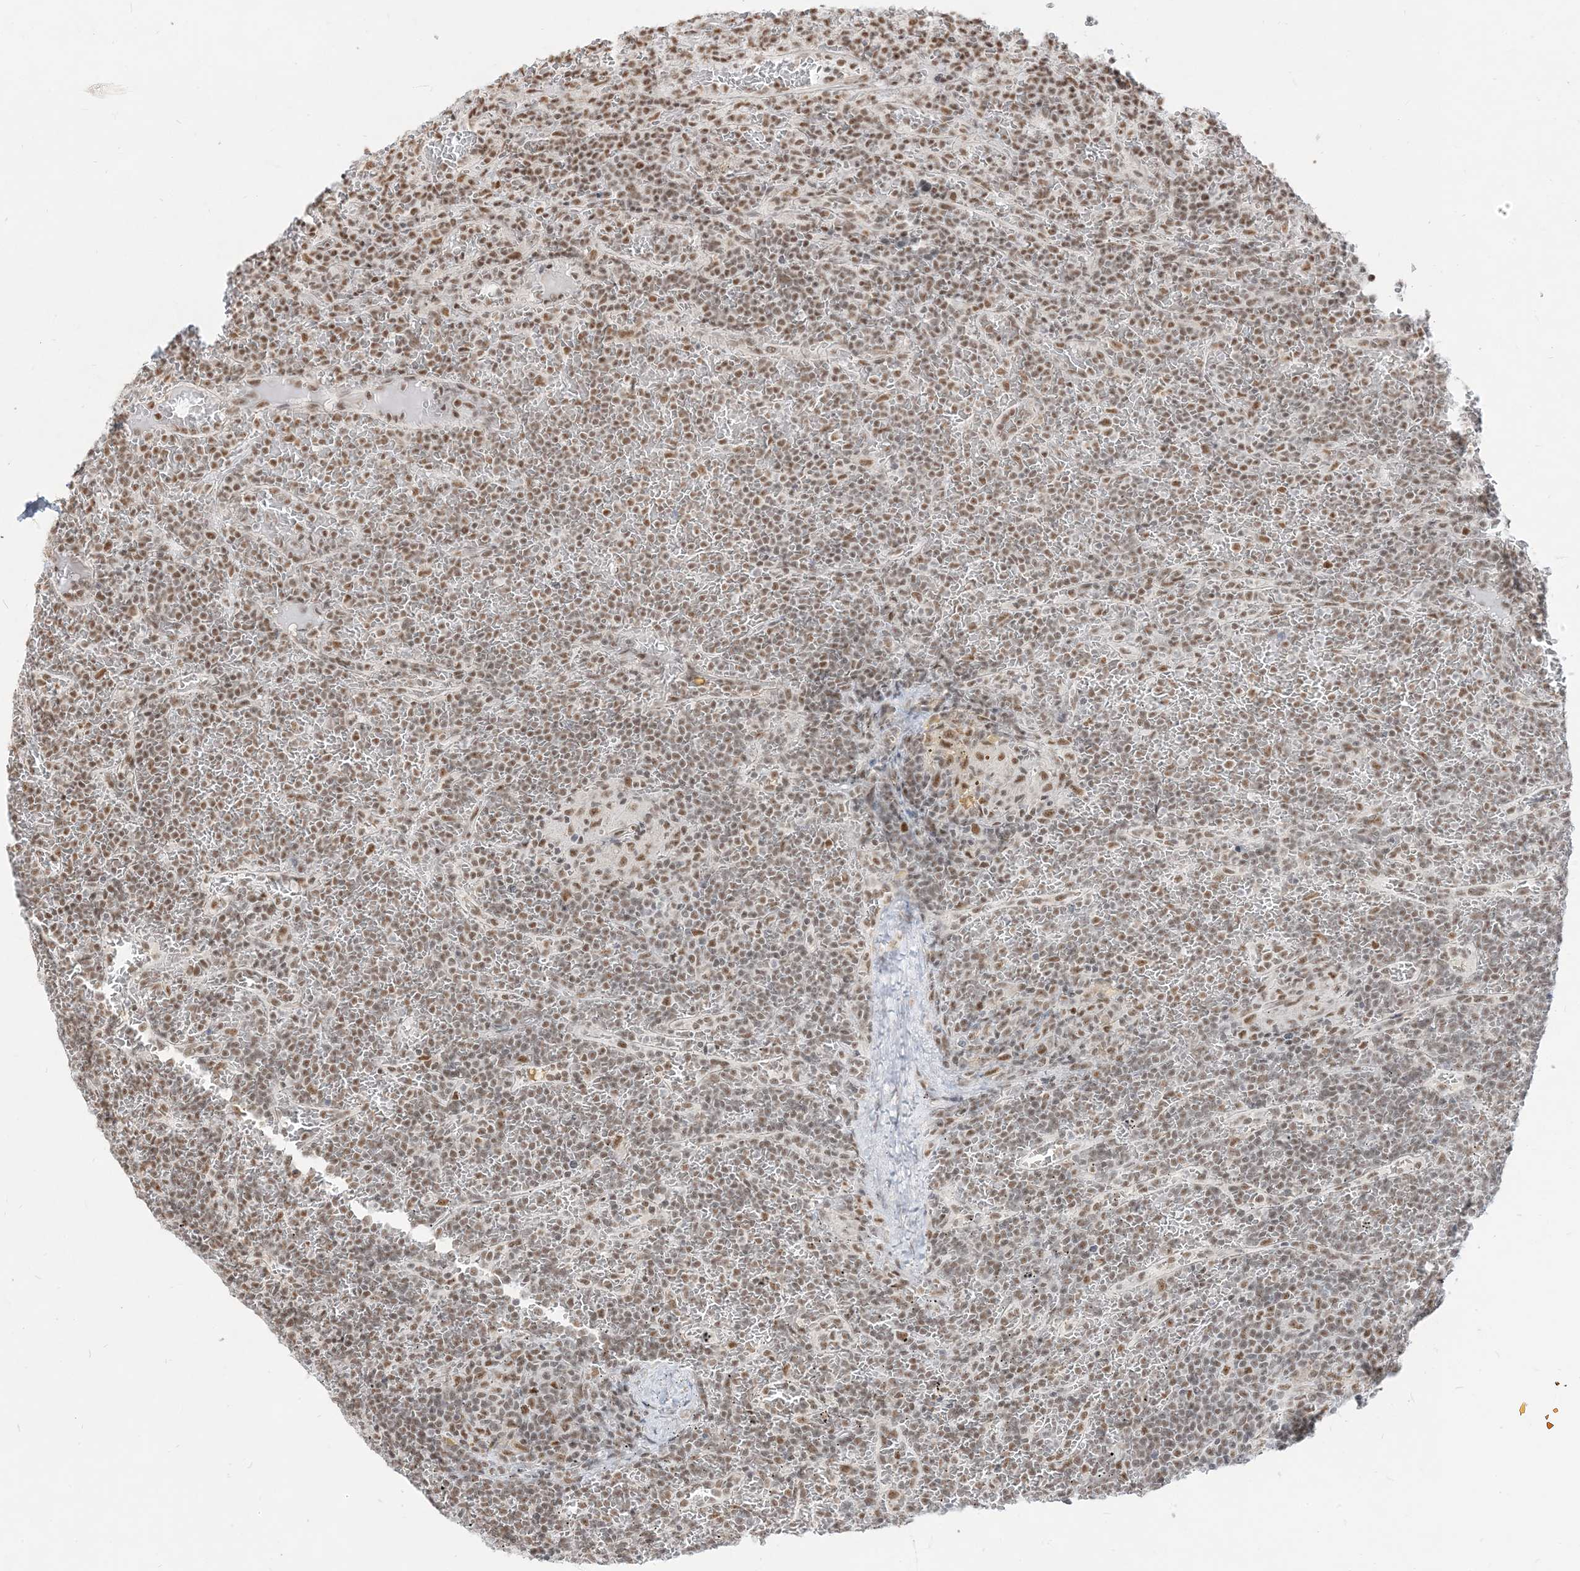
{"staining": {"intensity": "moderate", "quantity": ">75%", "location": "nuclear"}, "tissue": "lymphoma", "cell_type": "Tumor cells", "image_type": "cancer", "snomed": [{"axis": "morphology", "description": "Malignant lymphoma, non-Hodgkin's type, Low grade"}, {"axis": "topography", "description": "Spleen"}], "caption": "Protein expression analysis of lymphoma displays moderate nuclear expression in about >75% of tumor cells.", "gene": "ARGLU1", "patient": {"sex": "female", "age": 19}}